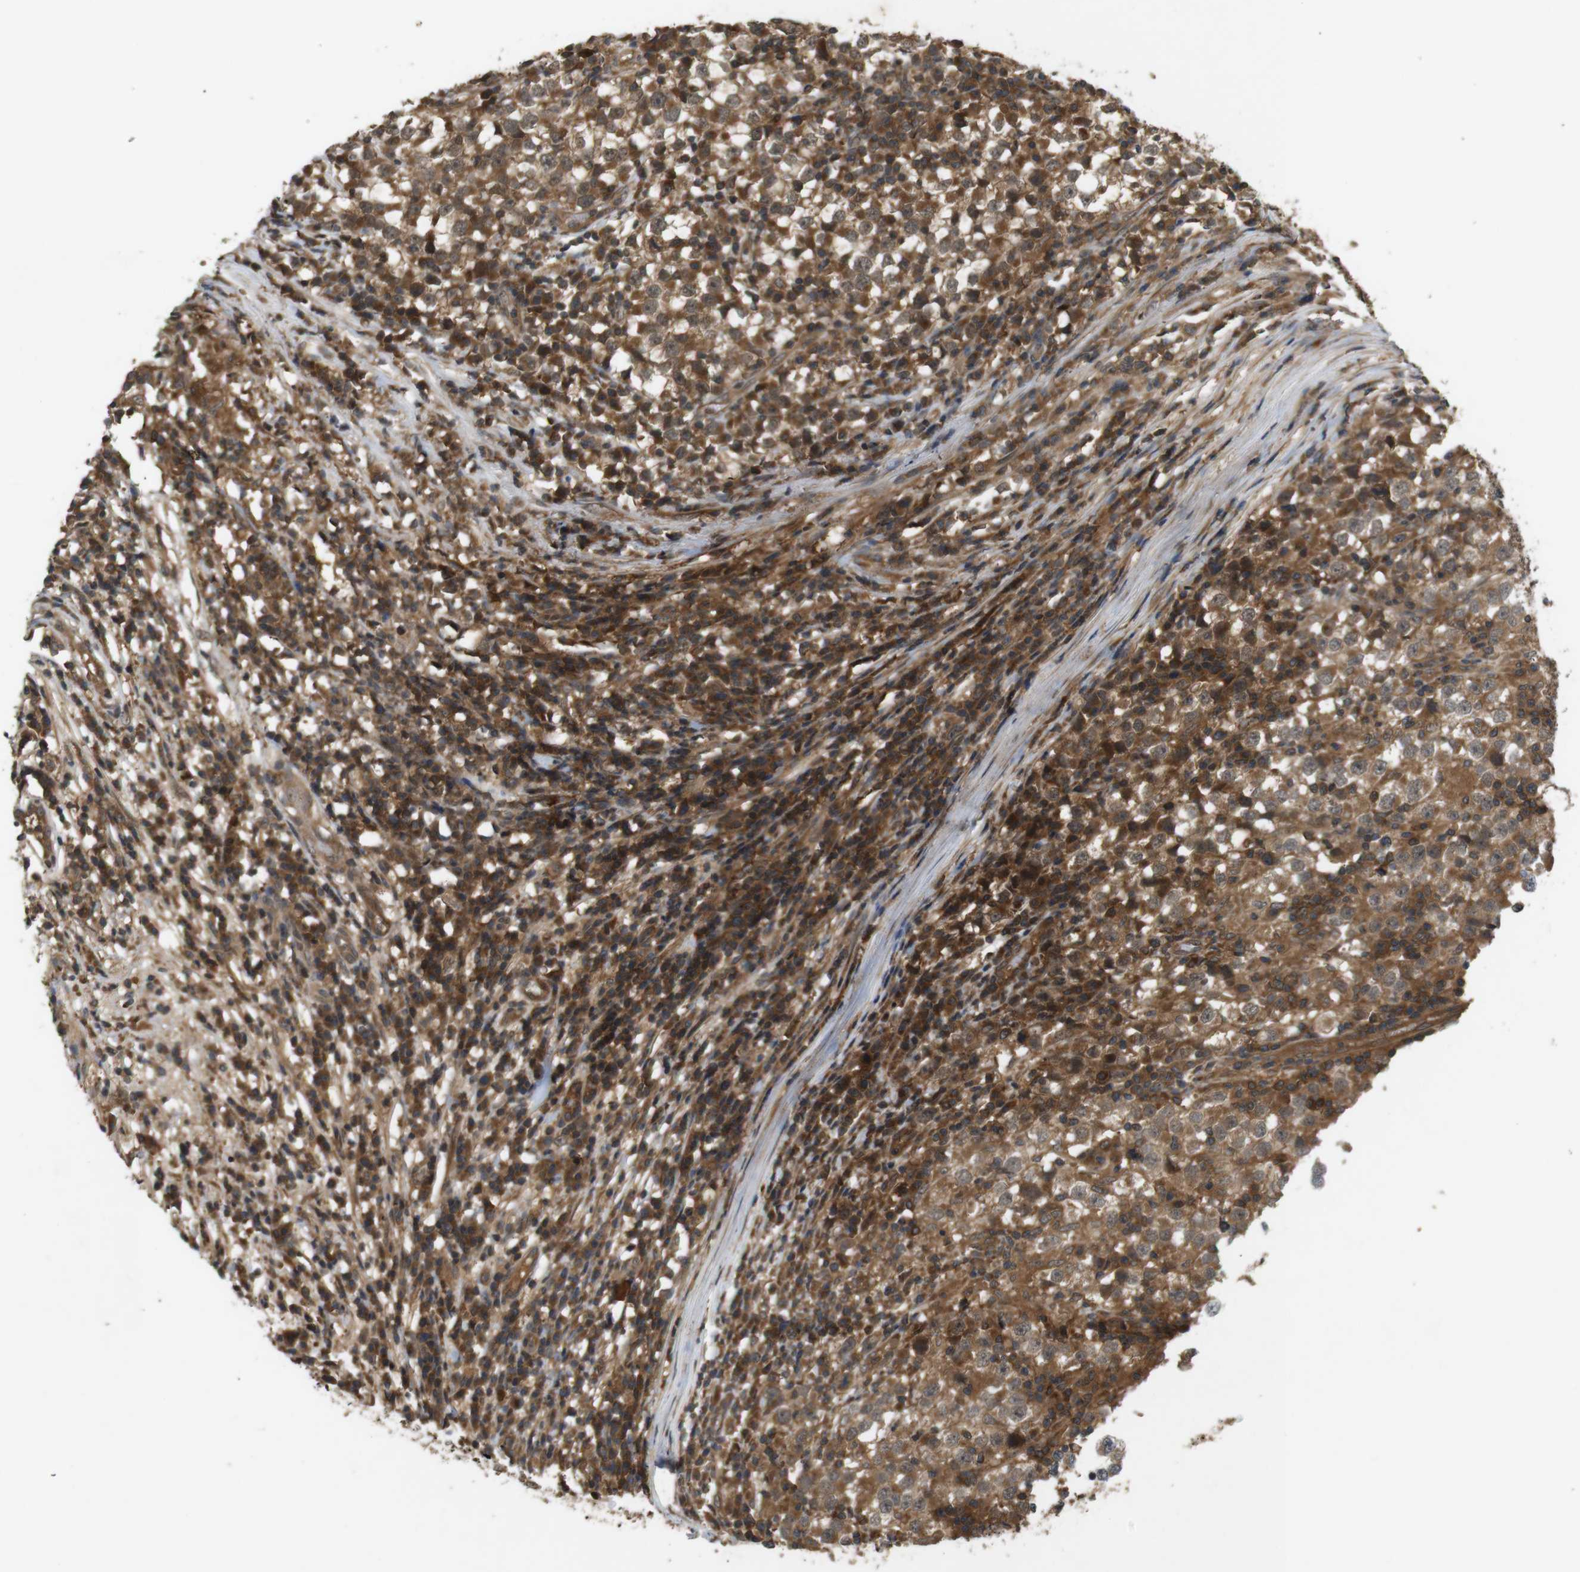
{"staining": {"intensity": "moderate", "quantity": ">75%", "location": "cytoplasmic/membranous"}, "tissue": "testis cancer", "cell_type": "Tumor cells", "image_type": "cancer", "snomed": [{"axis": "morphology", "description": "Seminoma, NOS"}, {"axis": "topography", "description": "Testis"}], "caption": "Brown immunohistochemical staining in seminoma (testis) exhibits moderate cytoplasmic/membranous staining in approximately >75% of tumor cells.", "gene": "NFKBIE", "patient": {"sex": "male", "age": 65}}